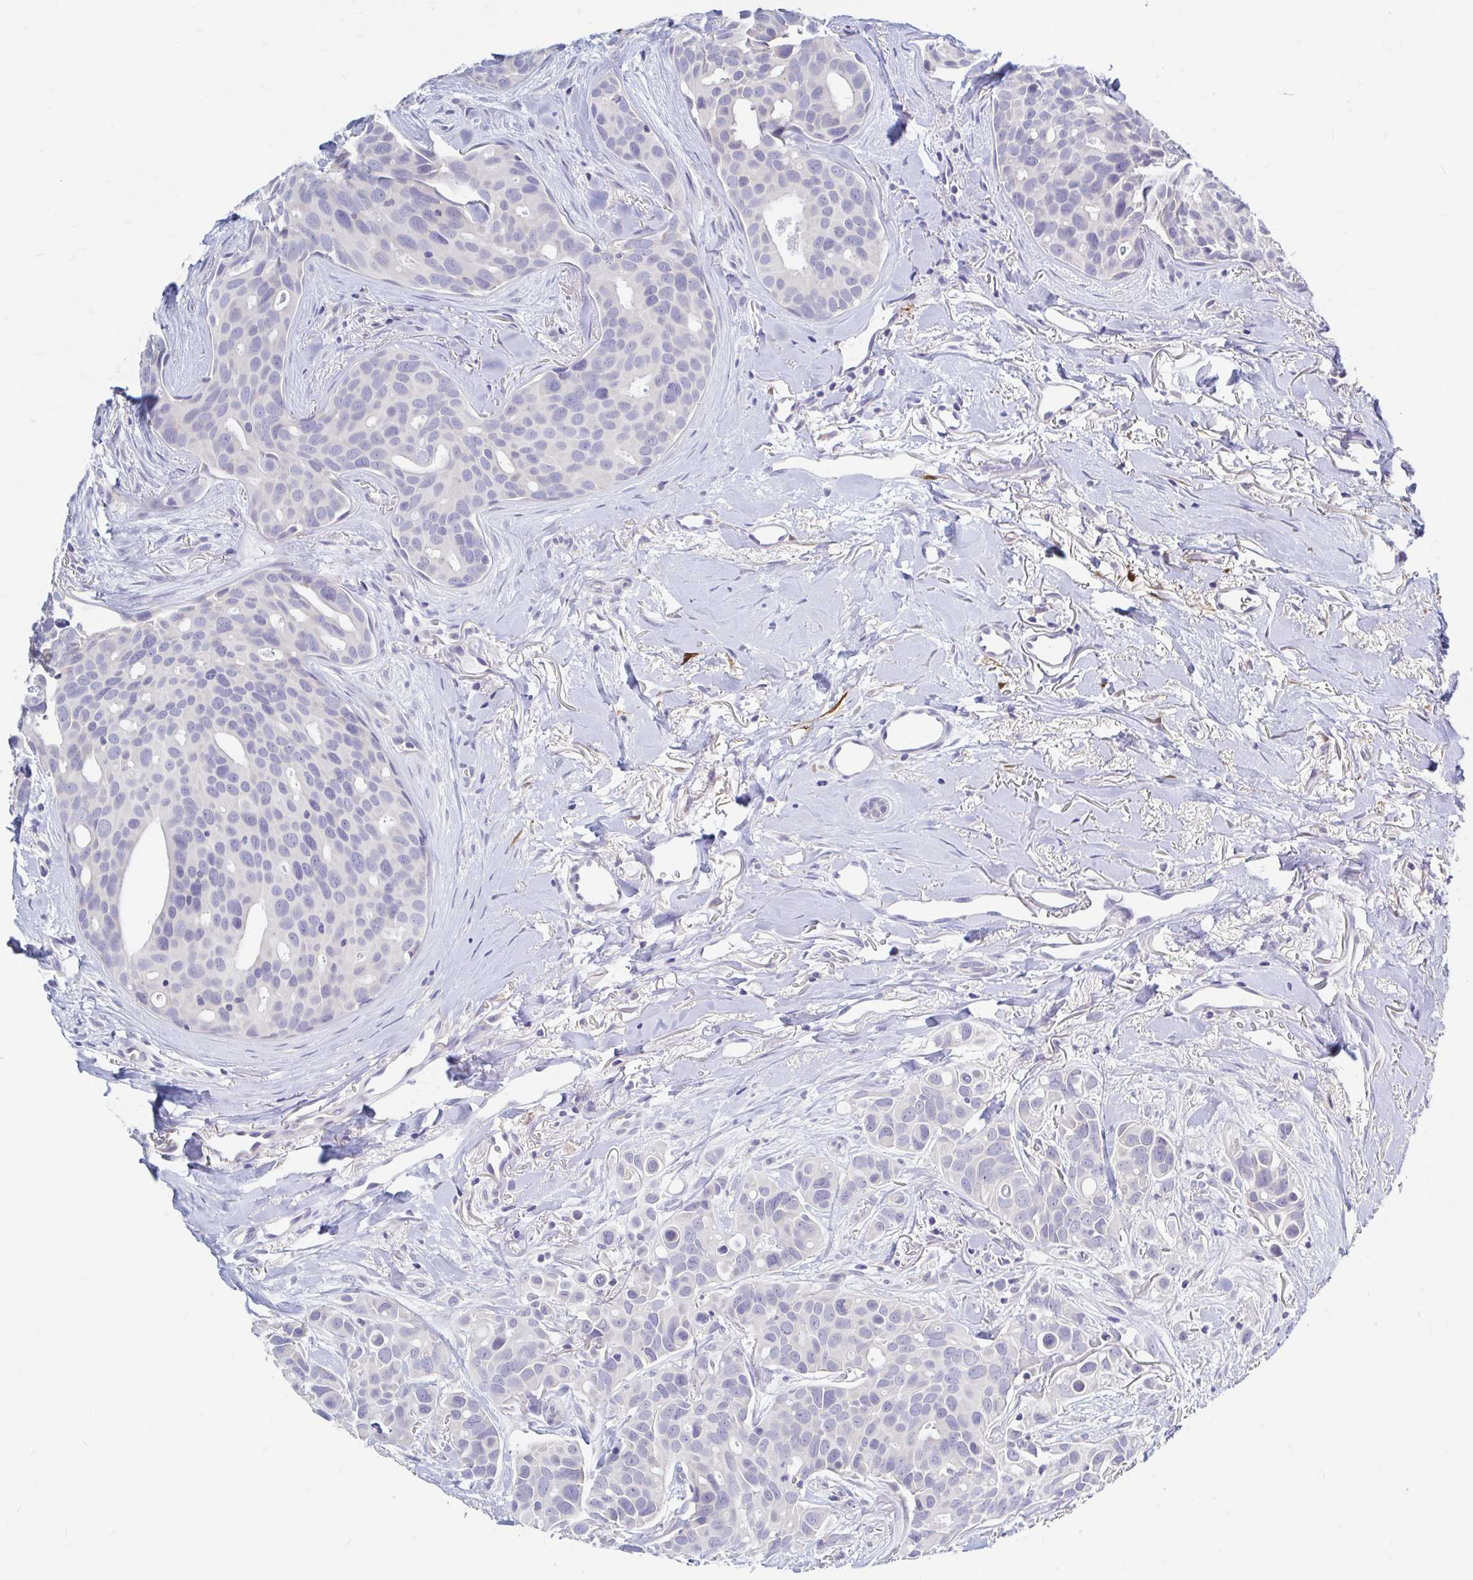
{"staining": {"intensity": "negative", "quantity": "none", "location": "none"}, "tissue": "breast cancer", "cell_type": "Tumor cells", "image_type": "cancer", "snomed": [{"axis": "morphology", "description": "Duct carcinoma"}, {"axis": "topography", "description": "Breast"}], "caption": "This is an IHC micrograph of human breast cancer (infiltrating ductal carcinoma). There is no staining in tumor cells.", "gene": "ADH1A", "patient": {"sex": "female", "age": 54}}